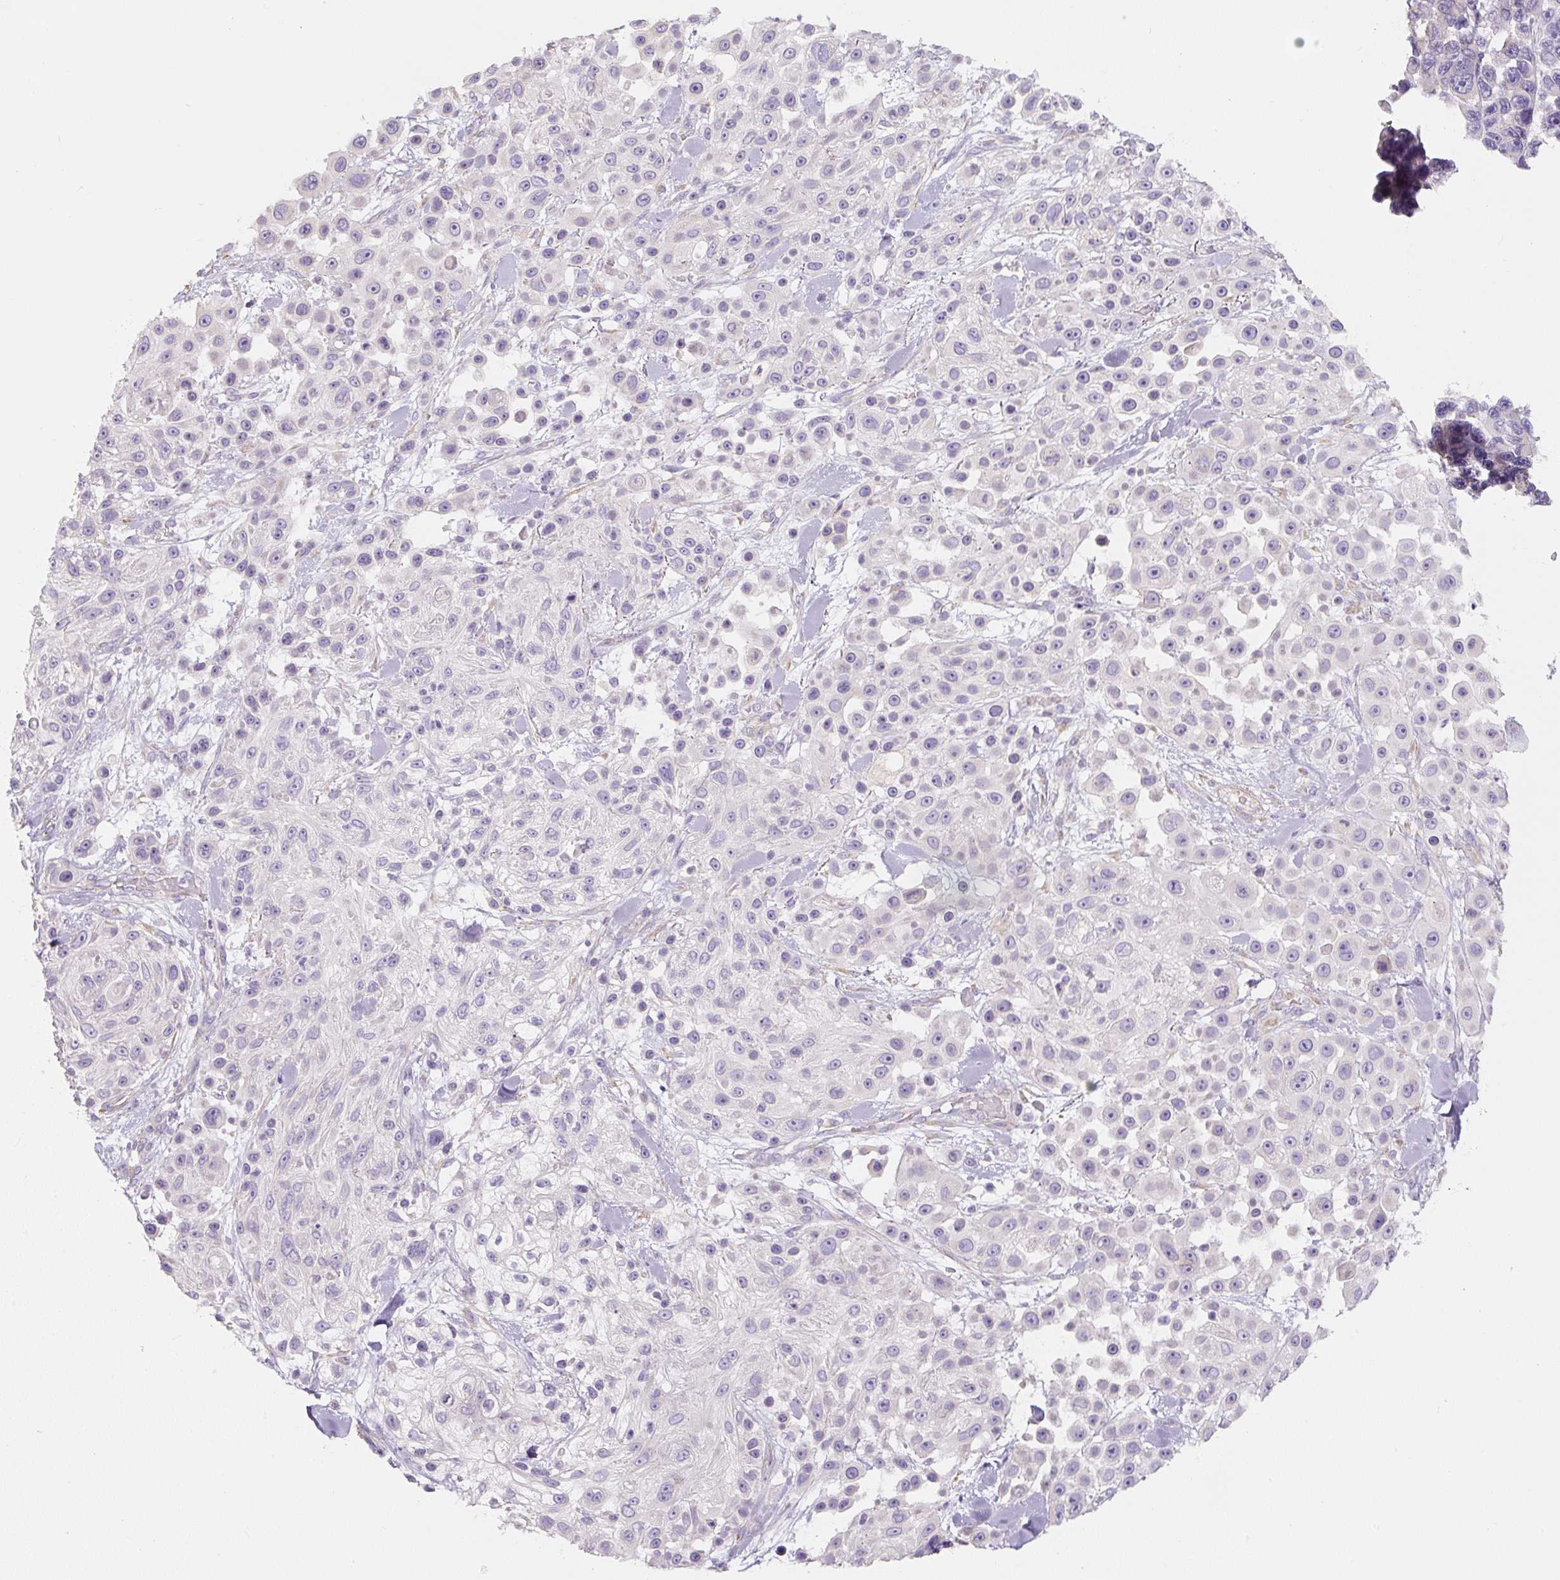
{"staining": {"intensity": "negative", "quantity": "none", "location": "none"}, "tissue": "skin cancer", "cell_type": "Tumor cells", "image_type": "cancer", "snomed": [{"axis": "morphology", "description": "Squamous cell carcinoma, NOS"}, {"axis": "topography", "description": "Skin"}], "caption": "This is an immunohistochemistry micrograph of skin squamous cell carcinoma. There is no expression in tumor cells.", "gene": "PWWP3B", "patient": {"sex": "male", "age": 67}}